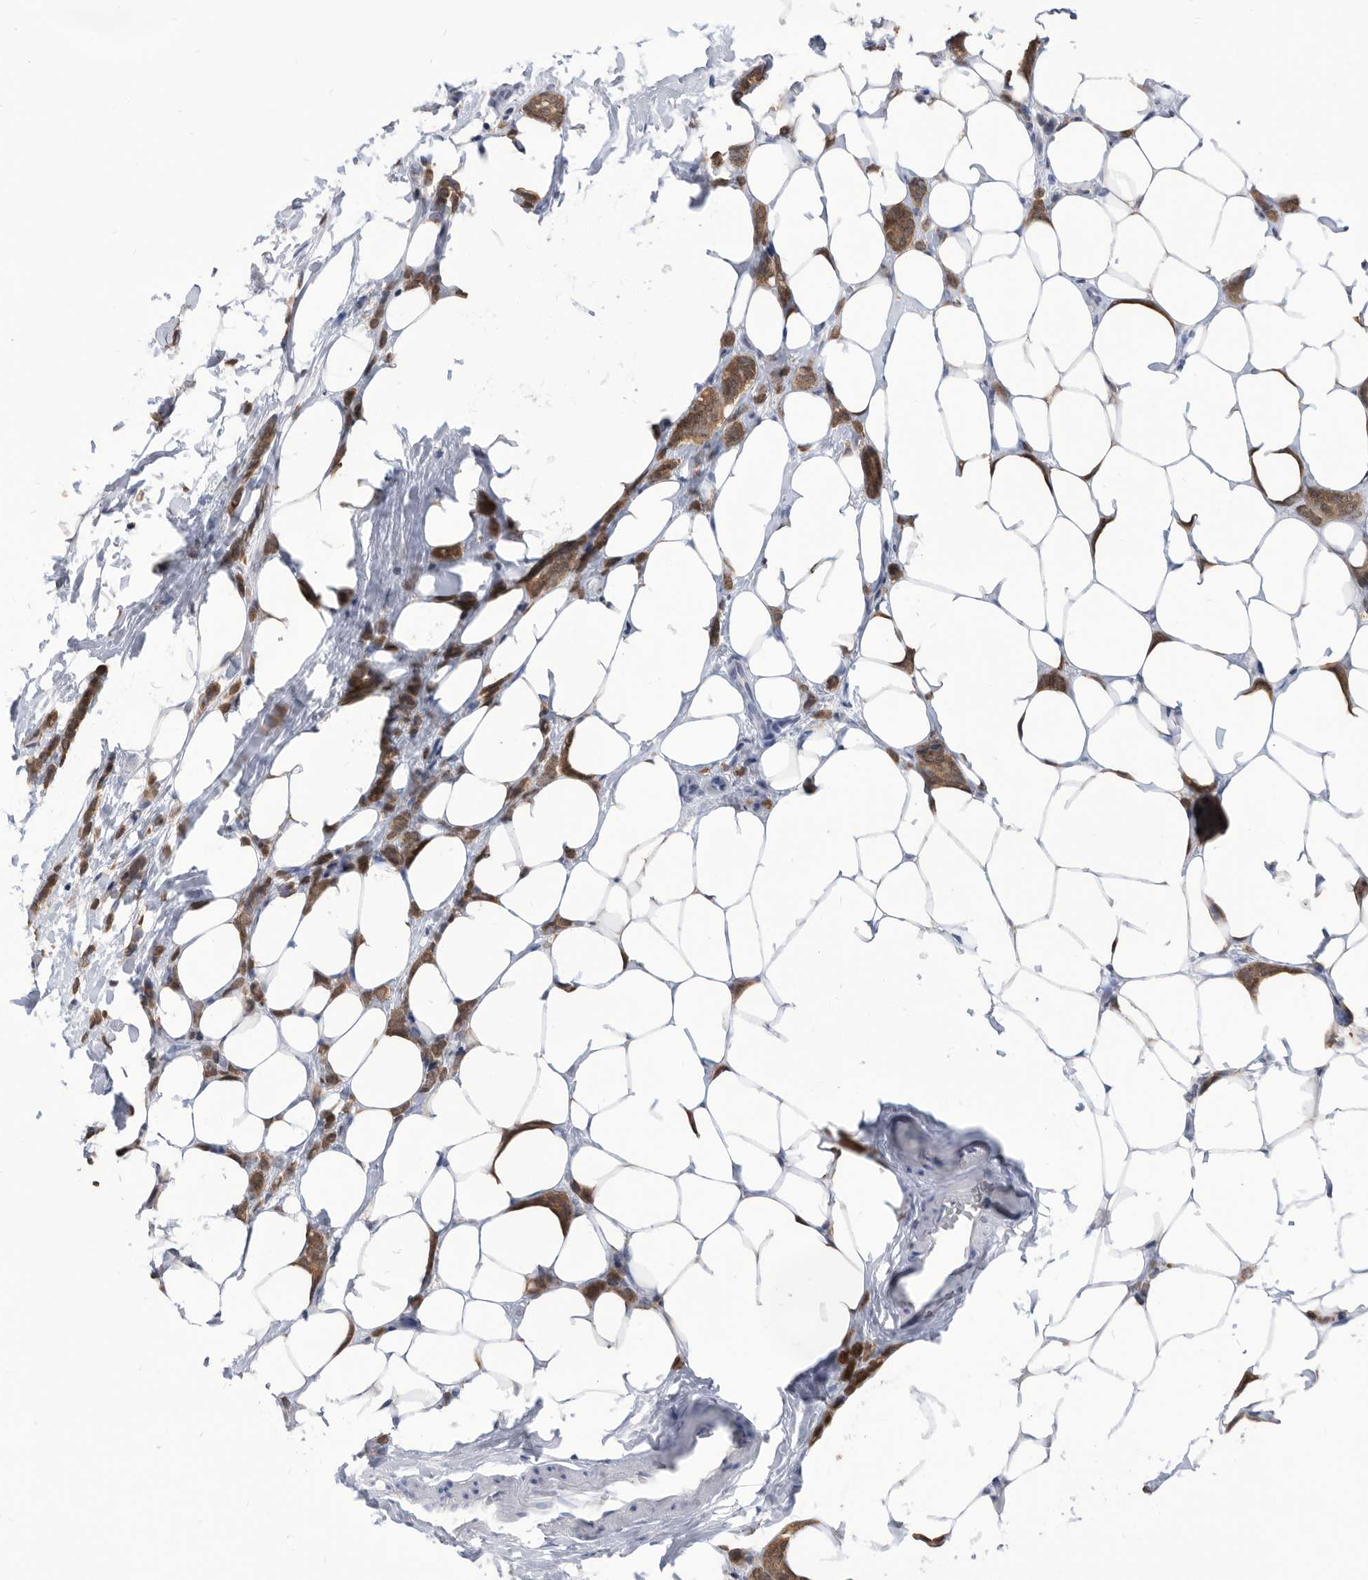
{"staining": {"intensity": "moderate", "quantity": ">75%", "location": "cytoplasmic/membranous"}, "tissue": "breast cancer", "cell_type": "Tumor cells", "image_type": "cancer", "snomed": [{"axis": "morphology", "description": "Lobular carcinoma"}, {"axis": "topography", "description": "Breast"}], "caption": "The micrograph reveals a brown stain indicating the presence of a protein in the cytoplasmic/membranous of tumor cells in breast lobular carcinoma.", "gene": "TSTD1", "patient": {"sex": "female", "age": 50}}